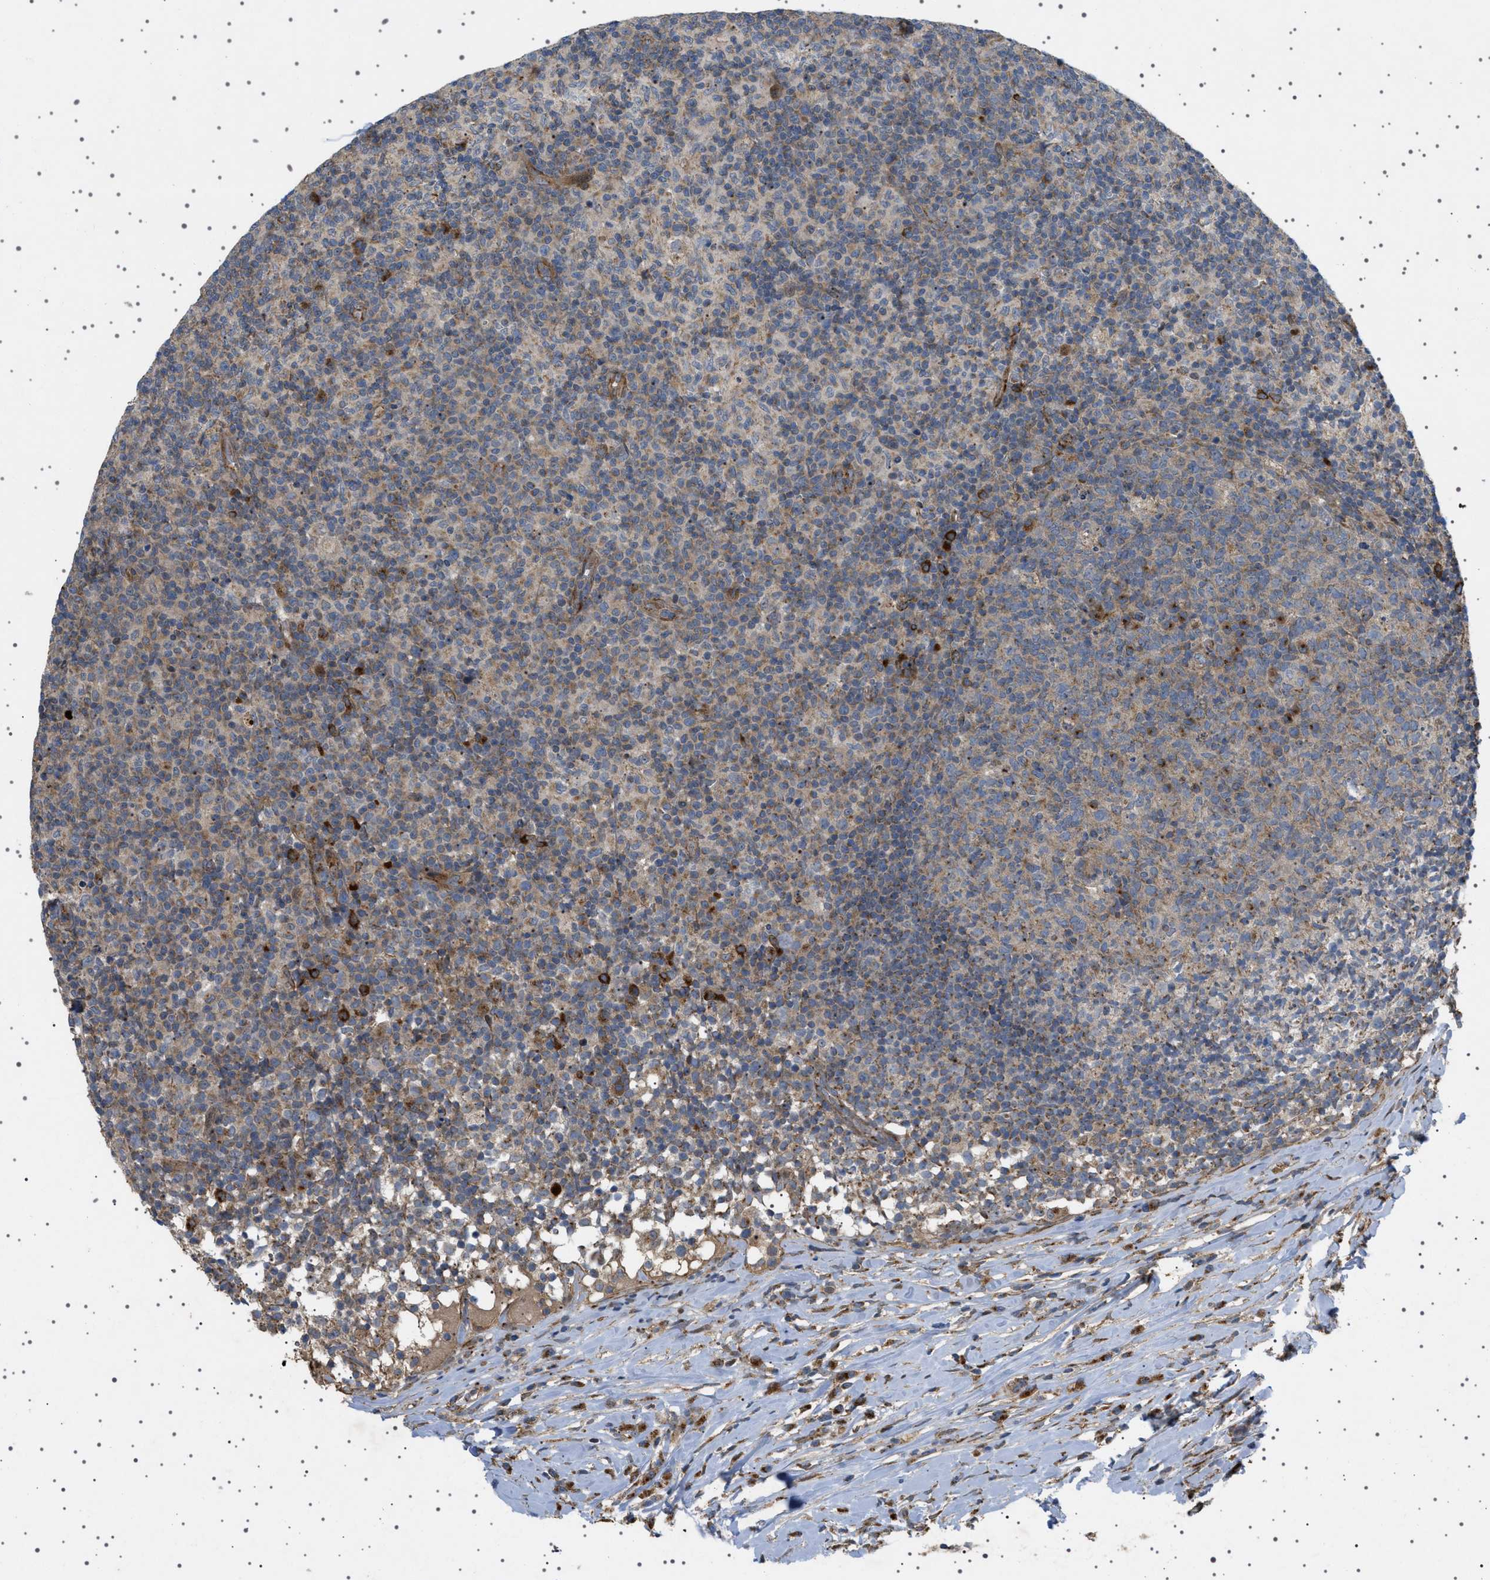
{"staining": {"intensity": "moderate", "quantity": "<25%", "location": "cytoplasmic/membranous"}, "tissue": "lymph node", "cell_type": "Germinal center cells", "image_type": "normal", "snomed": [{"axis": "morphology", "description": "Normal tissue, NOS"}, {"axis": "morphology", "description": "Inflammation, NOS"}, {"axis": "topography", "description": "Lymph node"}], "caption": "This is a micrograph of immunohistochemistry staining of normal lymph node, which shows moderate positivity in the cytoplasmic/membranous of germinal center cells.", "gene": "CCDC186", "patient": {"sex": "male", "age": 55}}